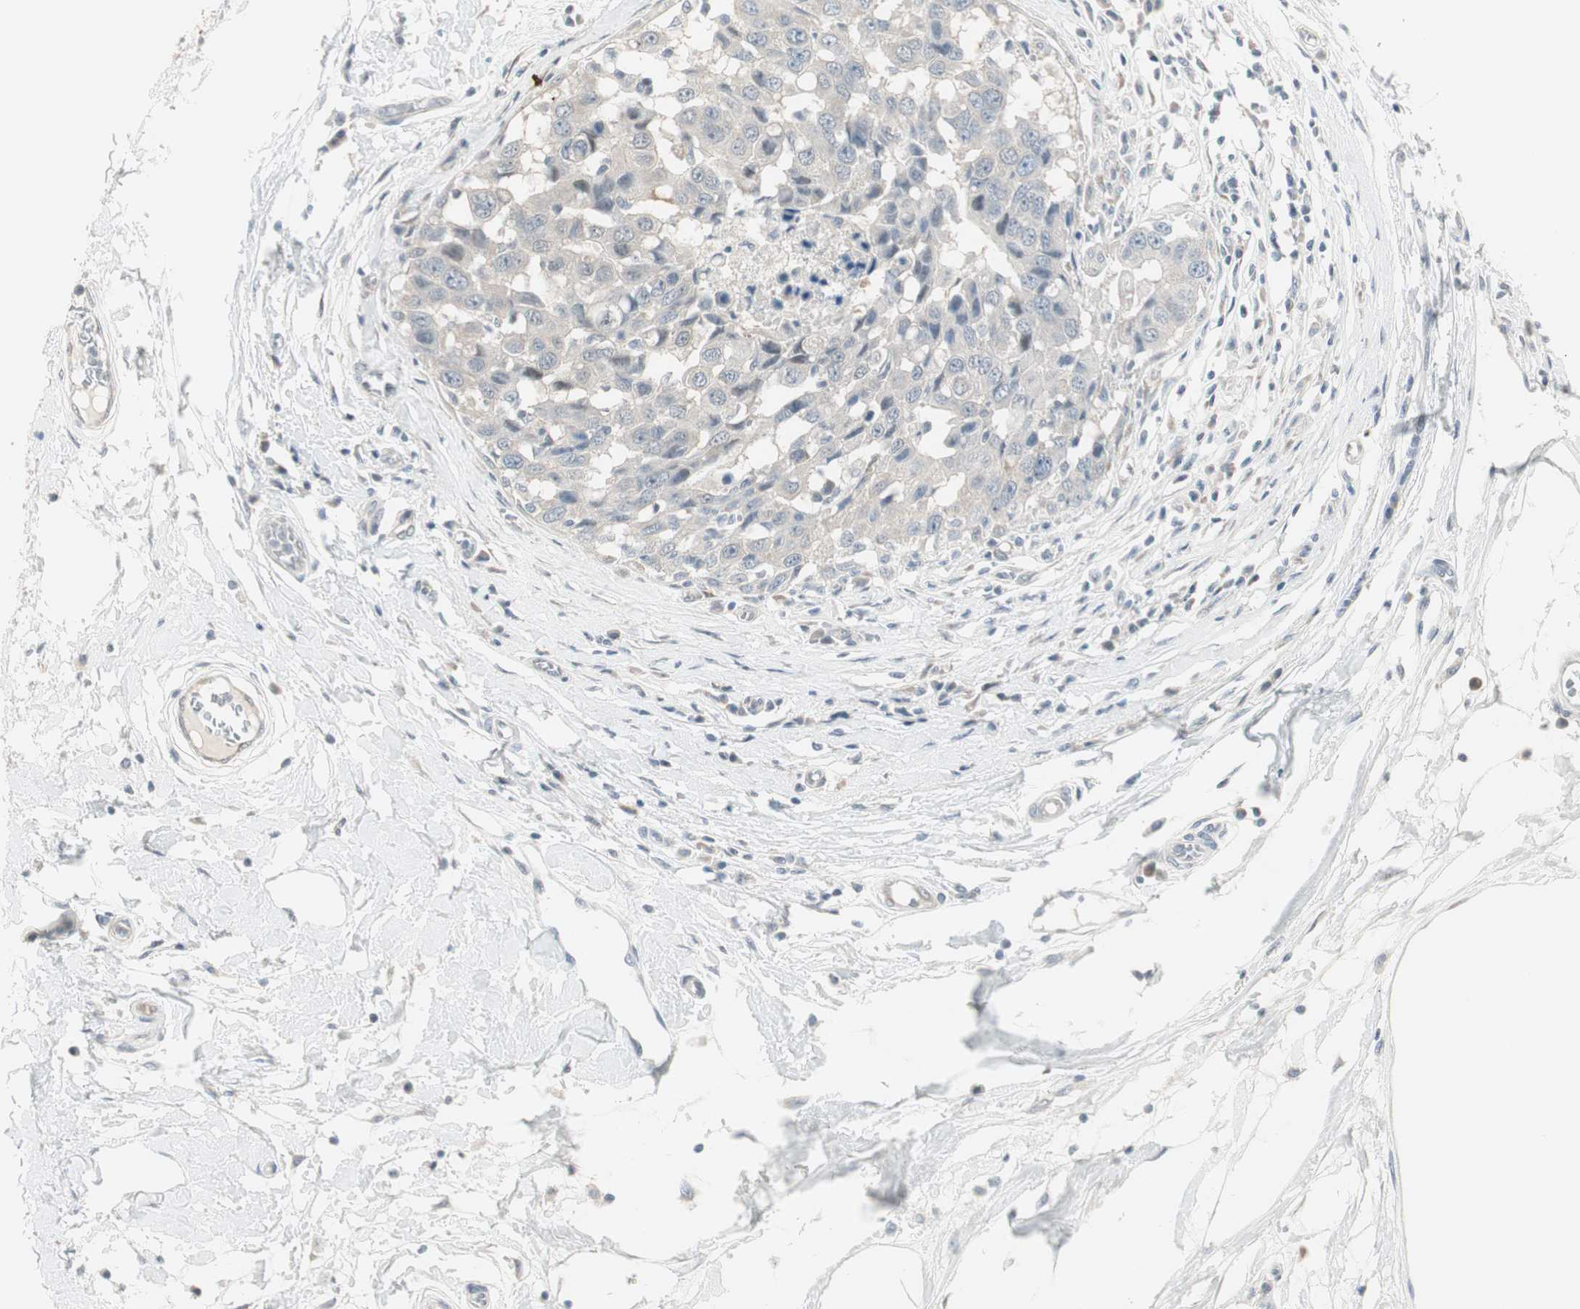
{"staining": {"intensity": "negative", "quantity": "none", "location": "none"}, "tissue": "breast cancer", "cell_type": "Tumor cells", "image_type": "cancer", "snomed": [{"axis": "morphology", "description": "Duct carcinoma"}, {"axis": "topography", "description": "Breast"}], "caption": "Protein analysis of breast cancer reveals no significant expression in tumor cells.", "gene": "PDZK1", "patient": {"sex": "female", "age": 27}}